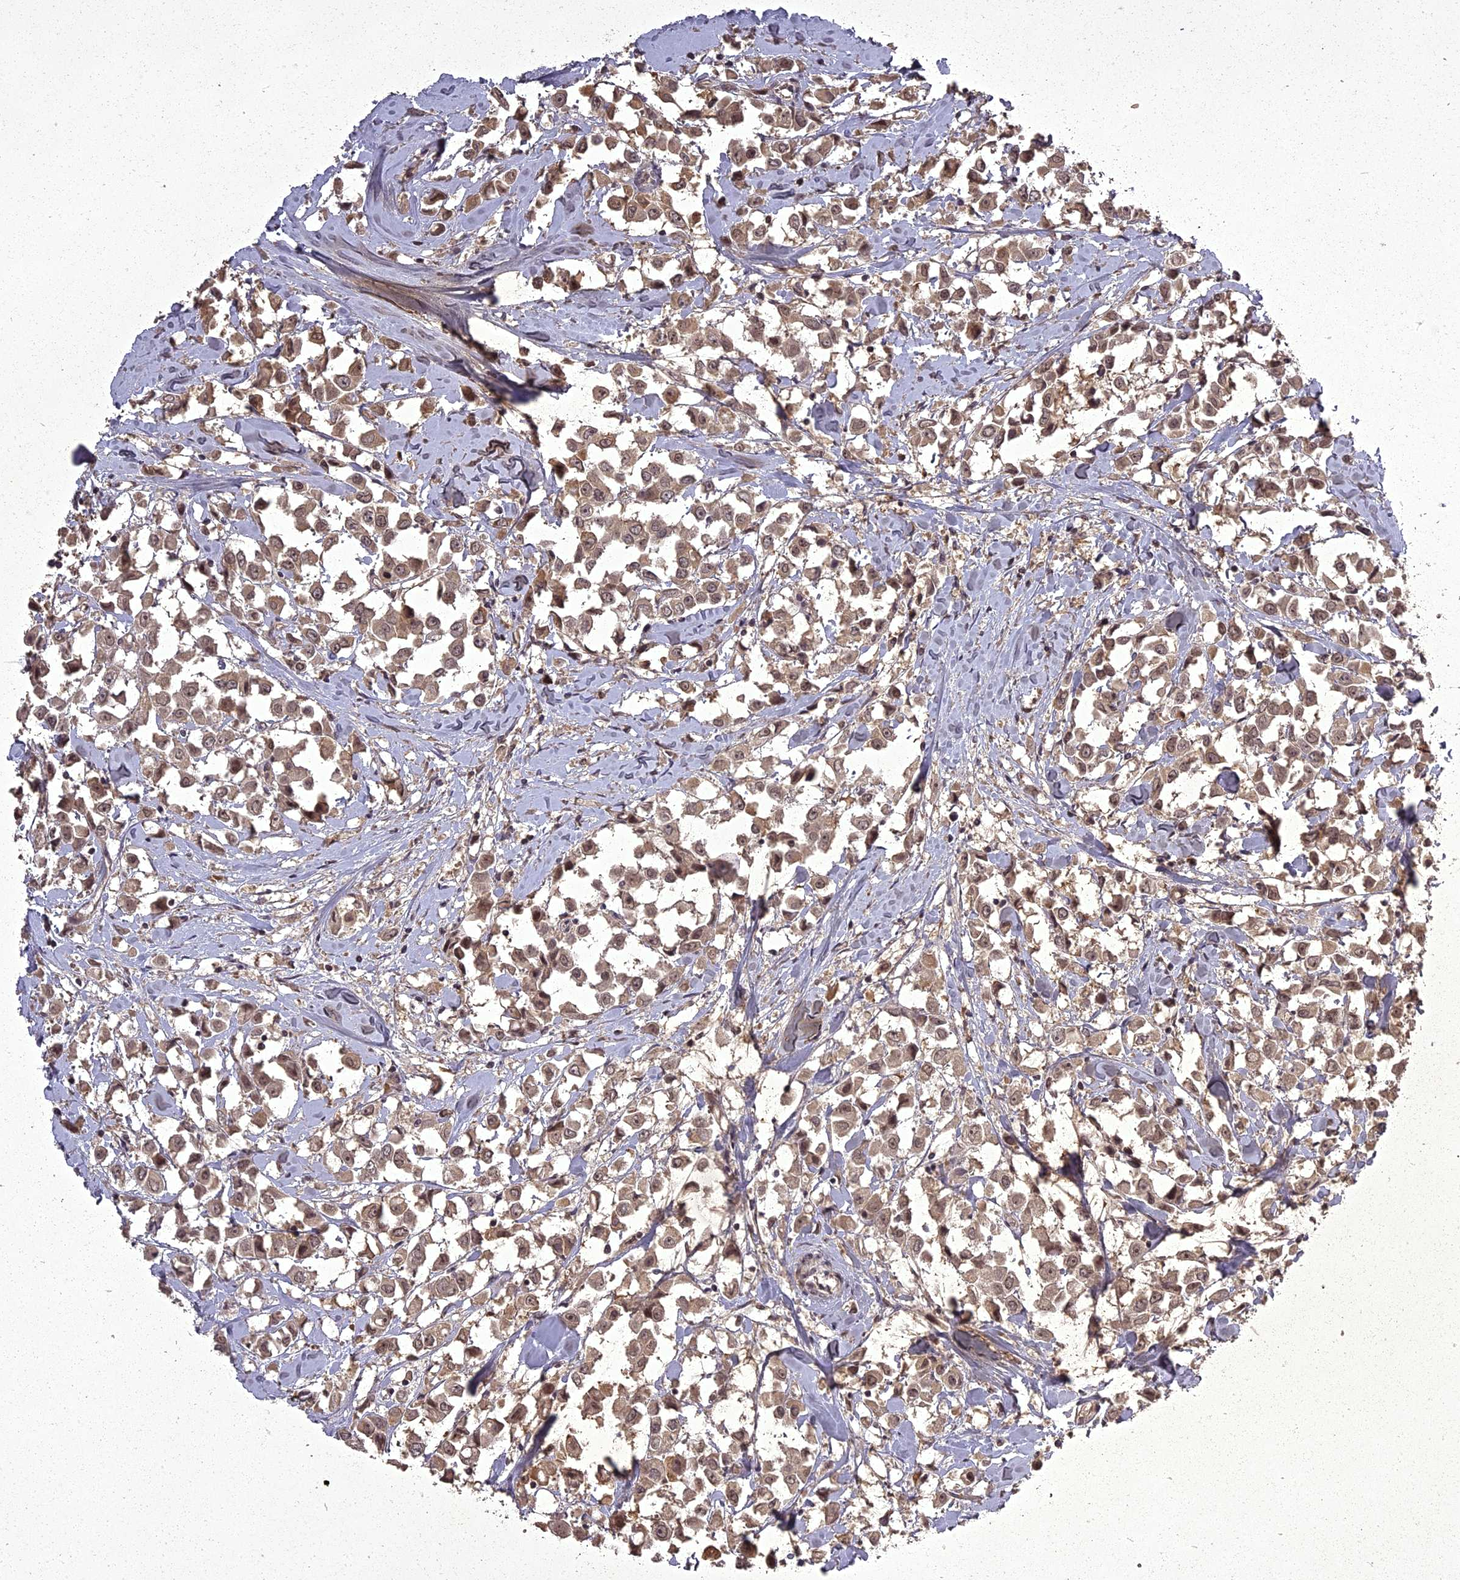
{"staining": {"intensity": "moderate", "quantity": ">75%", "location": "cytoplasmic/membranous,nuclear"}, "tissue": "breast cancer", "cell_type": "Tumor cells", "image_type": "cancer", "snomed": [{"axis": "morphology", "description": "Duct carcinoma"}, {"axis": "topography", "description": "Breast"}], "caption": "Tumor cells show medium levels of moderate cytoplasmic/membranous and nuclear staining in about >75% of cells in human invasive ductal carcinoma (breast).", "gene": "ING5", "patient": {"sex": "female", "age": 61}}